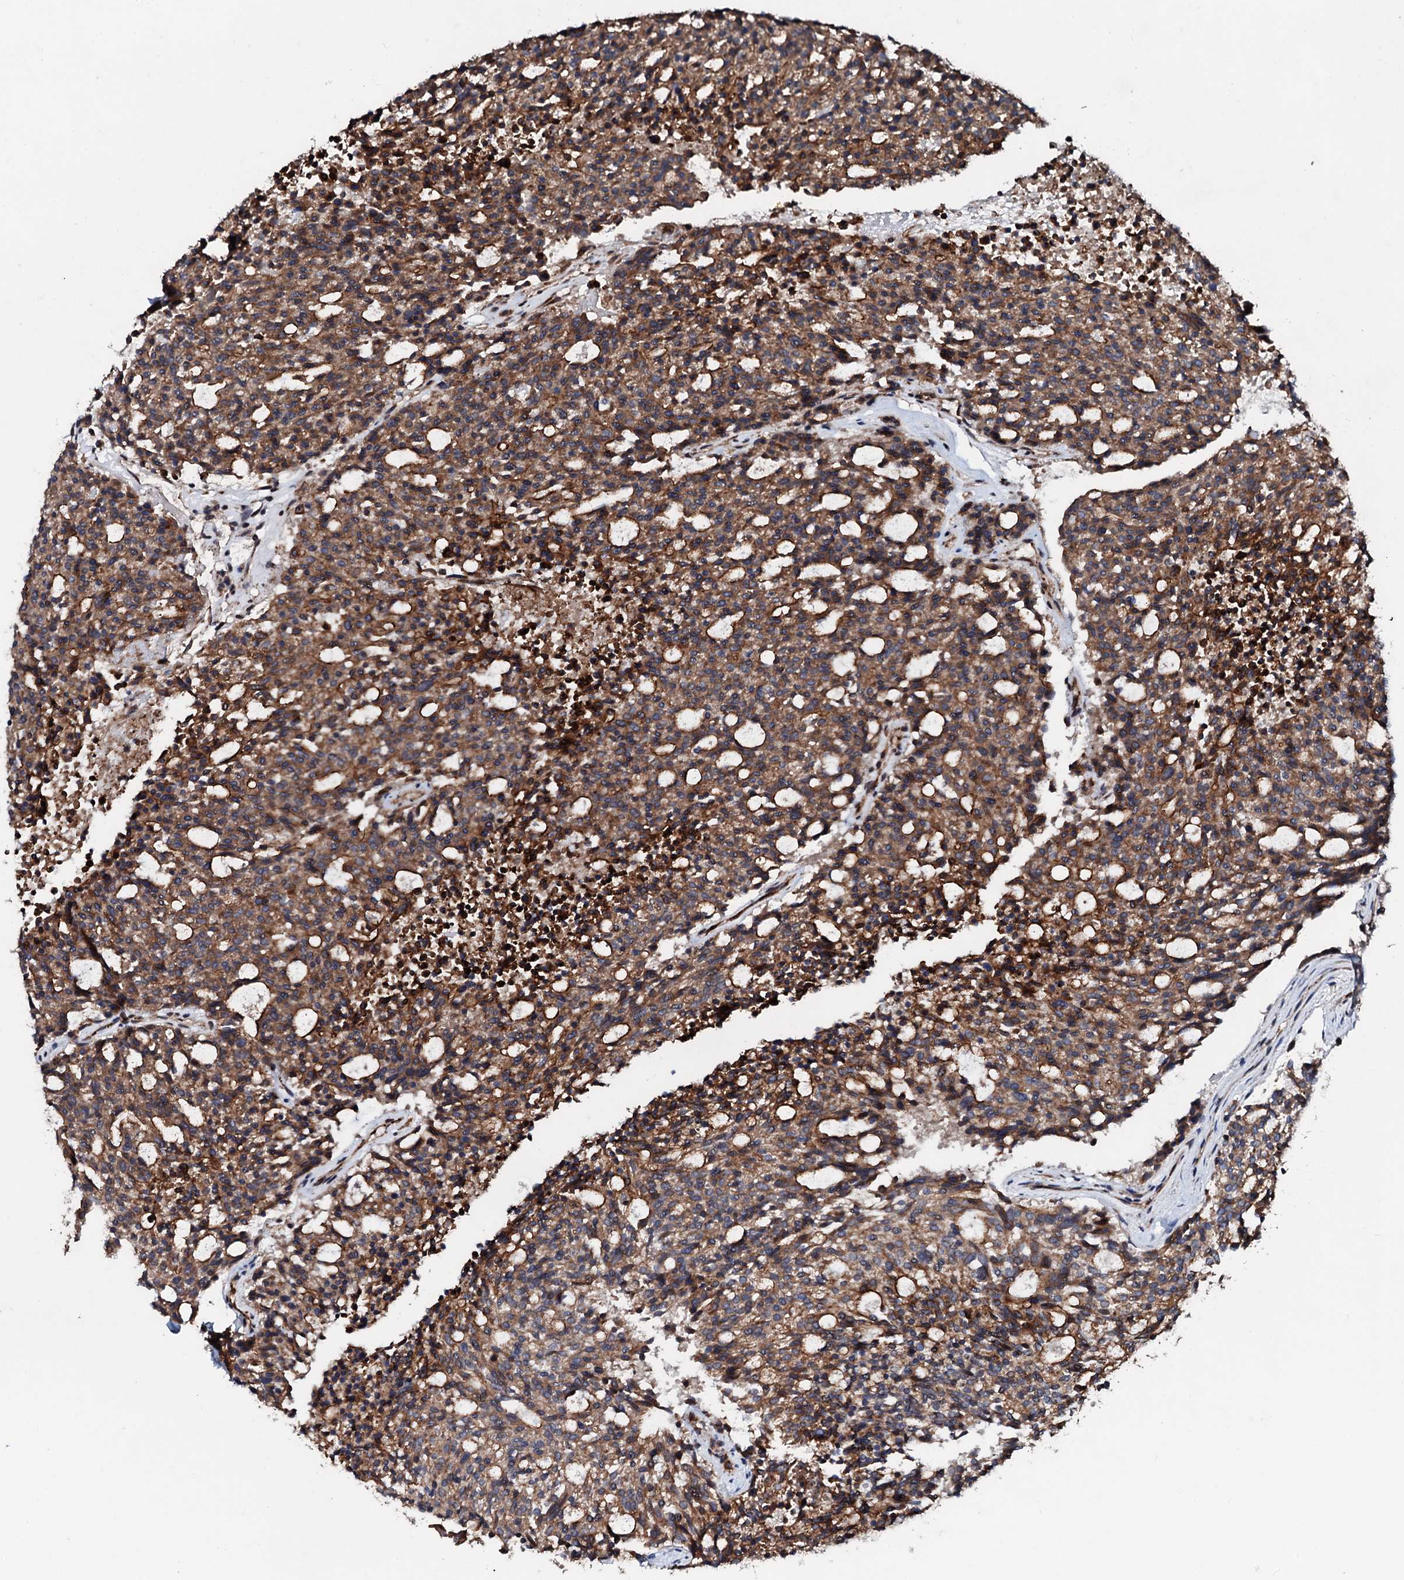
{"staining": {"intensity": "moderate", "quantity": ">75%", "location": "cytoplasmic/membranous"}, "tissue": "carcinoid", "cell_type": "Tumor cells", "image_type": "cancer", "snomed": [{"axis": "morphology", "description": "Carcinoid, malignant, NOS"}, {"axis": "topography", "description": "Pancreas"}], "caption": "Protein expression by immunohistochemistry displays moderate cytoplasmic/membranous expression in about >75% of tumor cells in carcinoid.", "gene": "SDHAF2", "patient": {"sex": "female", "age": 54}}